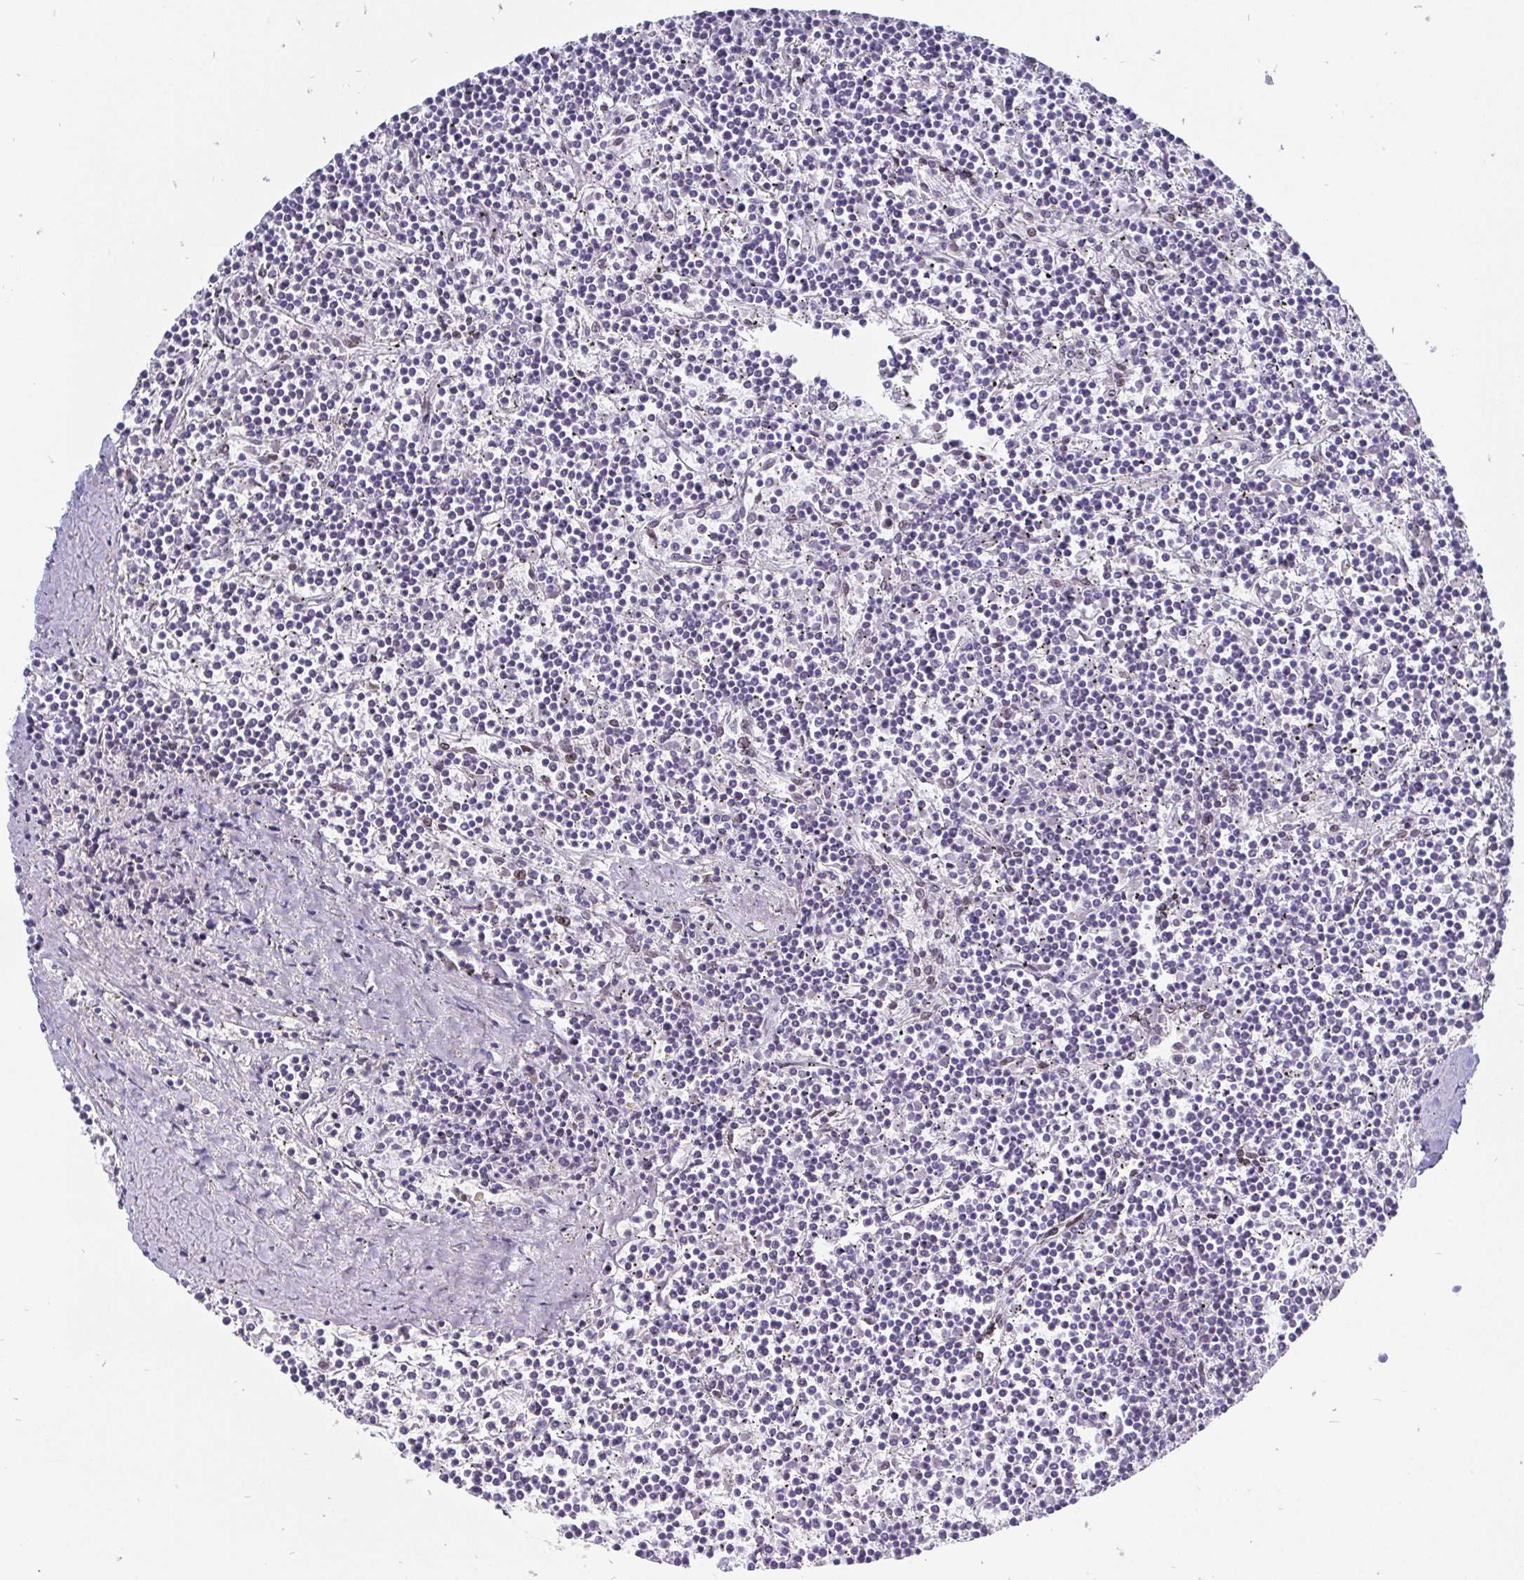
{"staining": {"intensity": "negative", "quantity": "none", "location": "none"}, "tissue": "lymphoma", "cell_type": "Tumor cells", "image_type": "cancer", "snomed": [{"axis": "morphology", "description": "Malignant lymphoma, non-Hodgkin's type, Low grade"}, {"axis": "topography", "description": "Spleen"}], "caption": "An image of lymphoma stained for a protein shows no brown staining in tumor cells.", "gene": "EMD", "patient": {"sex": "female", "age": 19}}